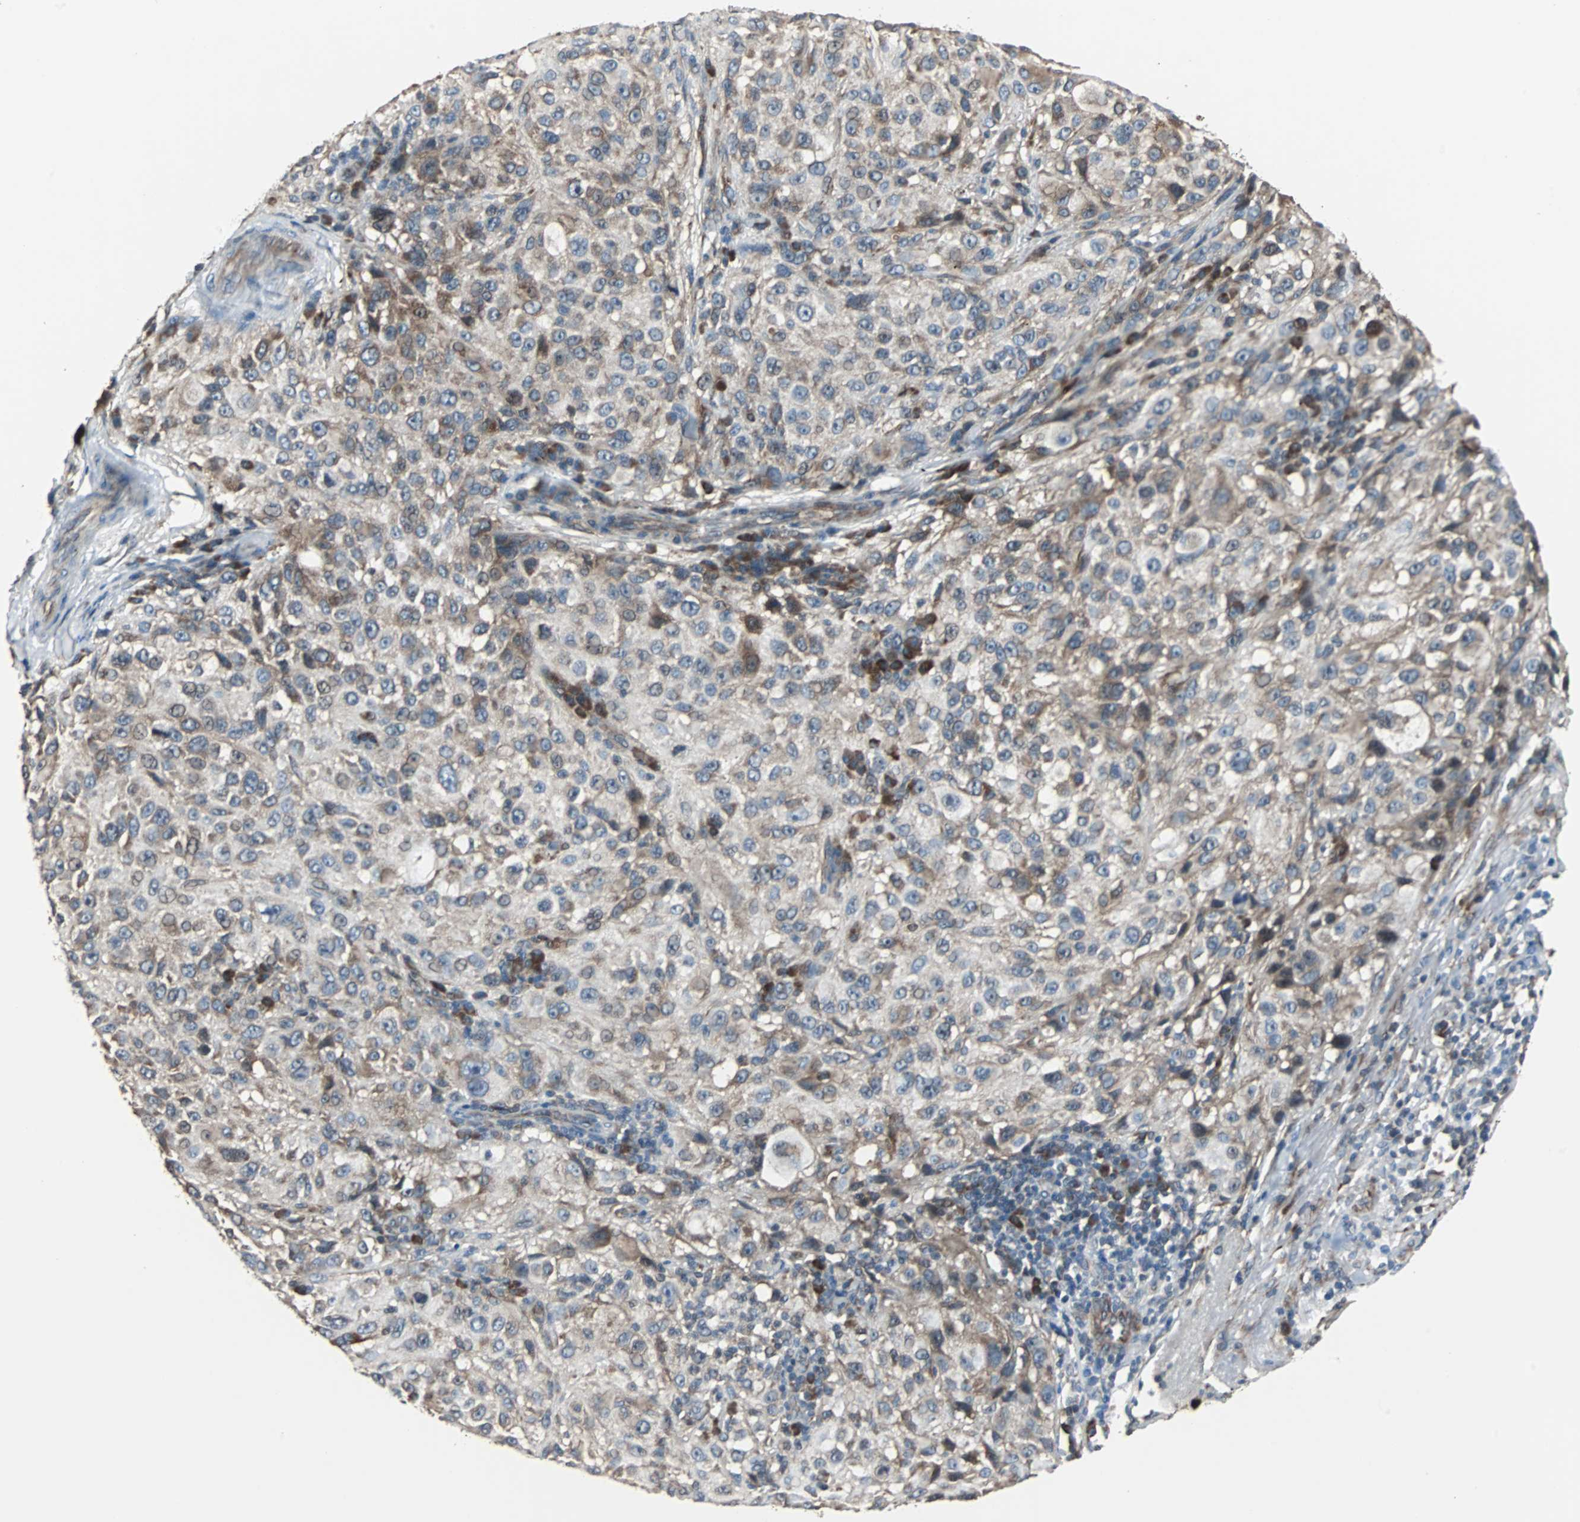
{"staining": {"intensity": "weak", "quantity": "25%-75%", "location": "cytoplasmic/membranous"}, "tissue": "melanoma", "cell_type": "Tumor cells", "image_type": "cancer", "snomed": [{"axis": "morphology", "description": "Necrosis, NOS"}, {"axis": "morphology", "description": "Malignant melanoma, NOS"}, {"axis": "topography", "description": "Skin"}], "caption": "Human melanoma stained for a protein (brown) exhibits weak cytoplasmic/membranous positive staining in approximately 25%-75% of tumor cells.", "gene": "CHP1", "patient": {"sex": "female", "age": 87}}